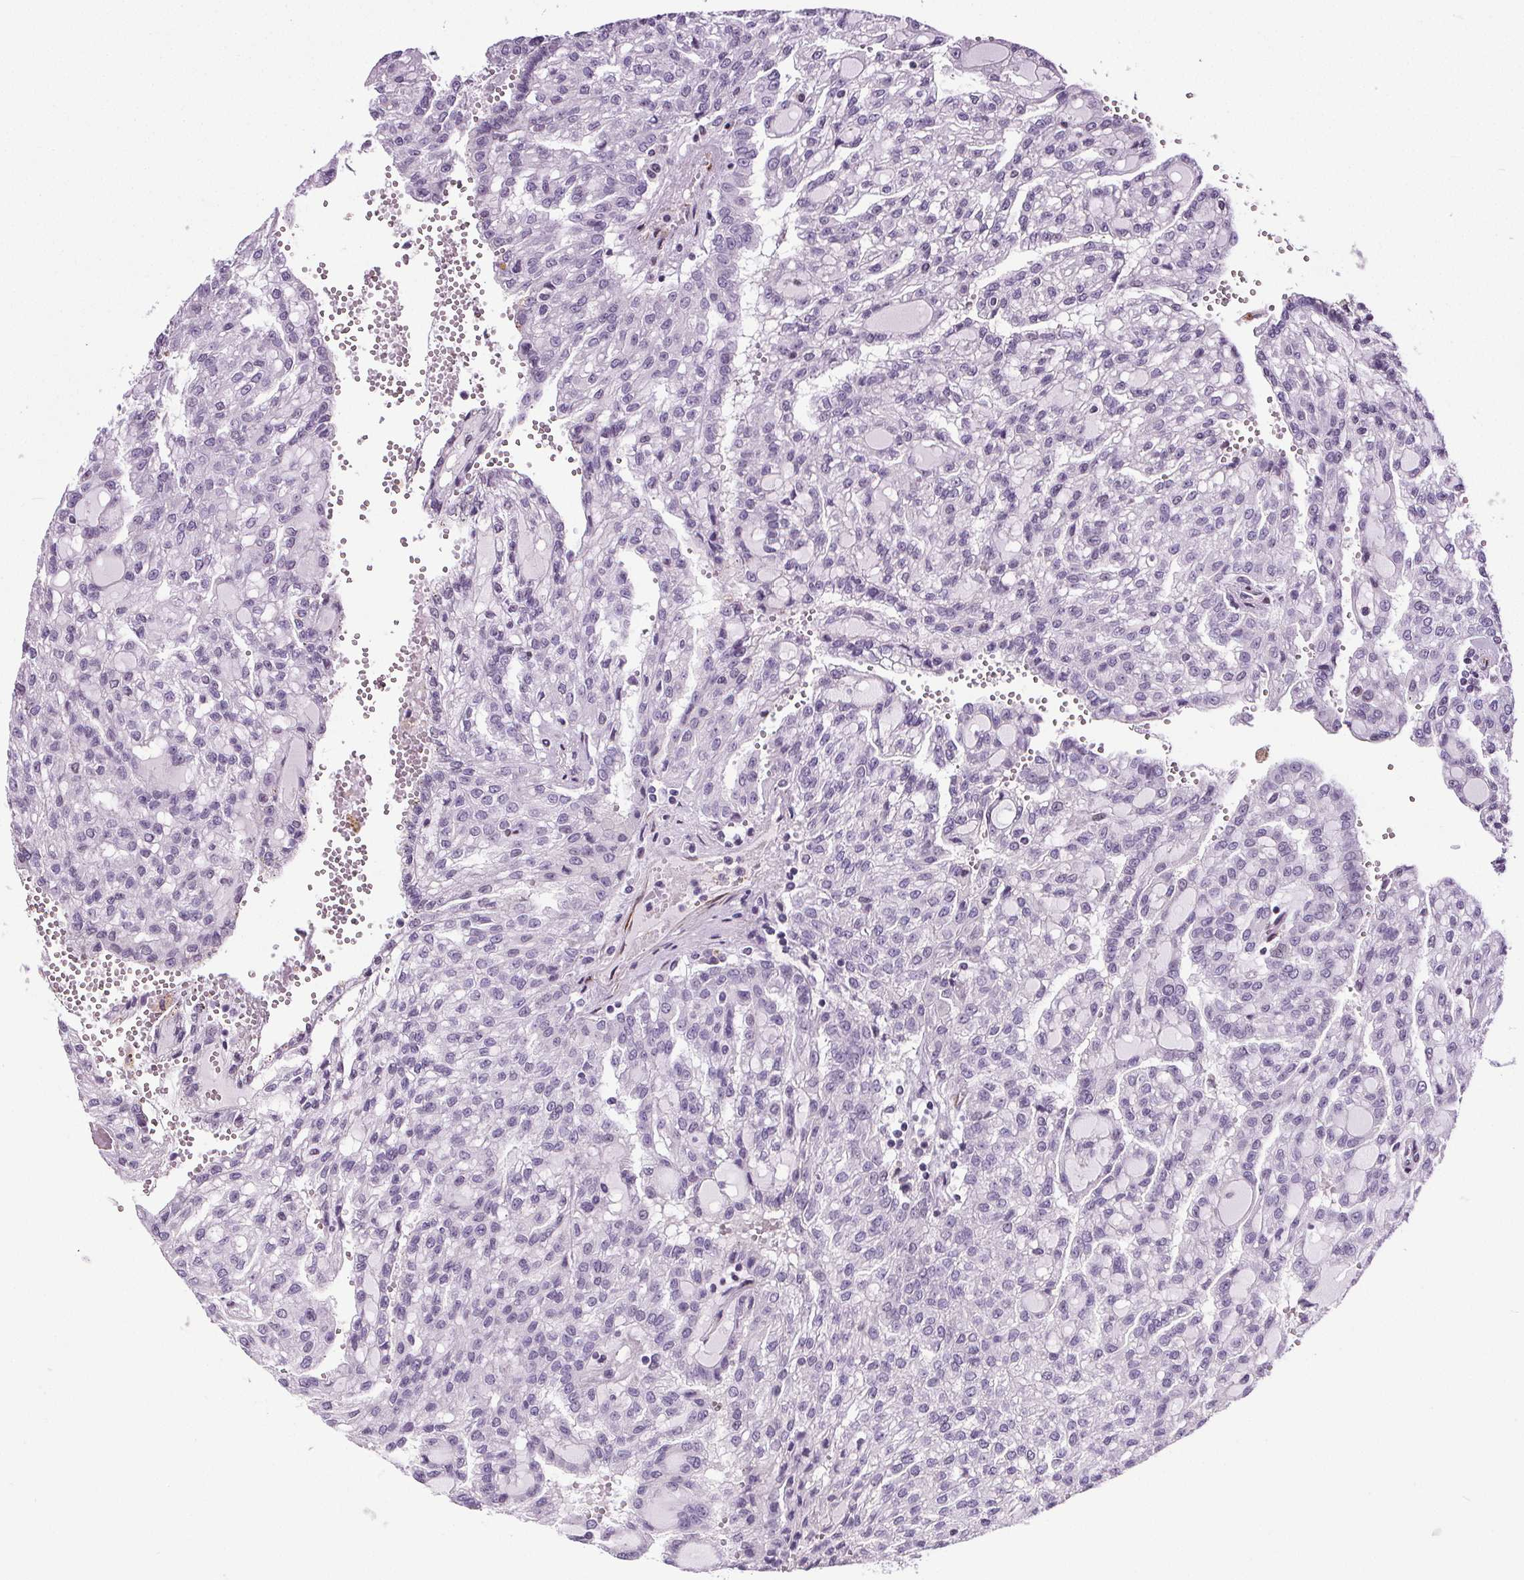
{"staining": {"intensity": "negative", "quantity": "none", "location": "none"}, "tissue": "renal cancer", "cell_type": "Tumor cells", "image_type": "cancer", "snomed": [{"axis": "morphology", "description": "Adenocarcinoma, NOS"}, {"axis": "topography", "description": "Kidney"}], "caption": "An image of adenocarcinoma (renal) stained for a protein exhibits no brown staining in tumor cells.", "gene": "GP6", "patient": {"sex": "male", "age": 63}}